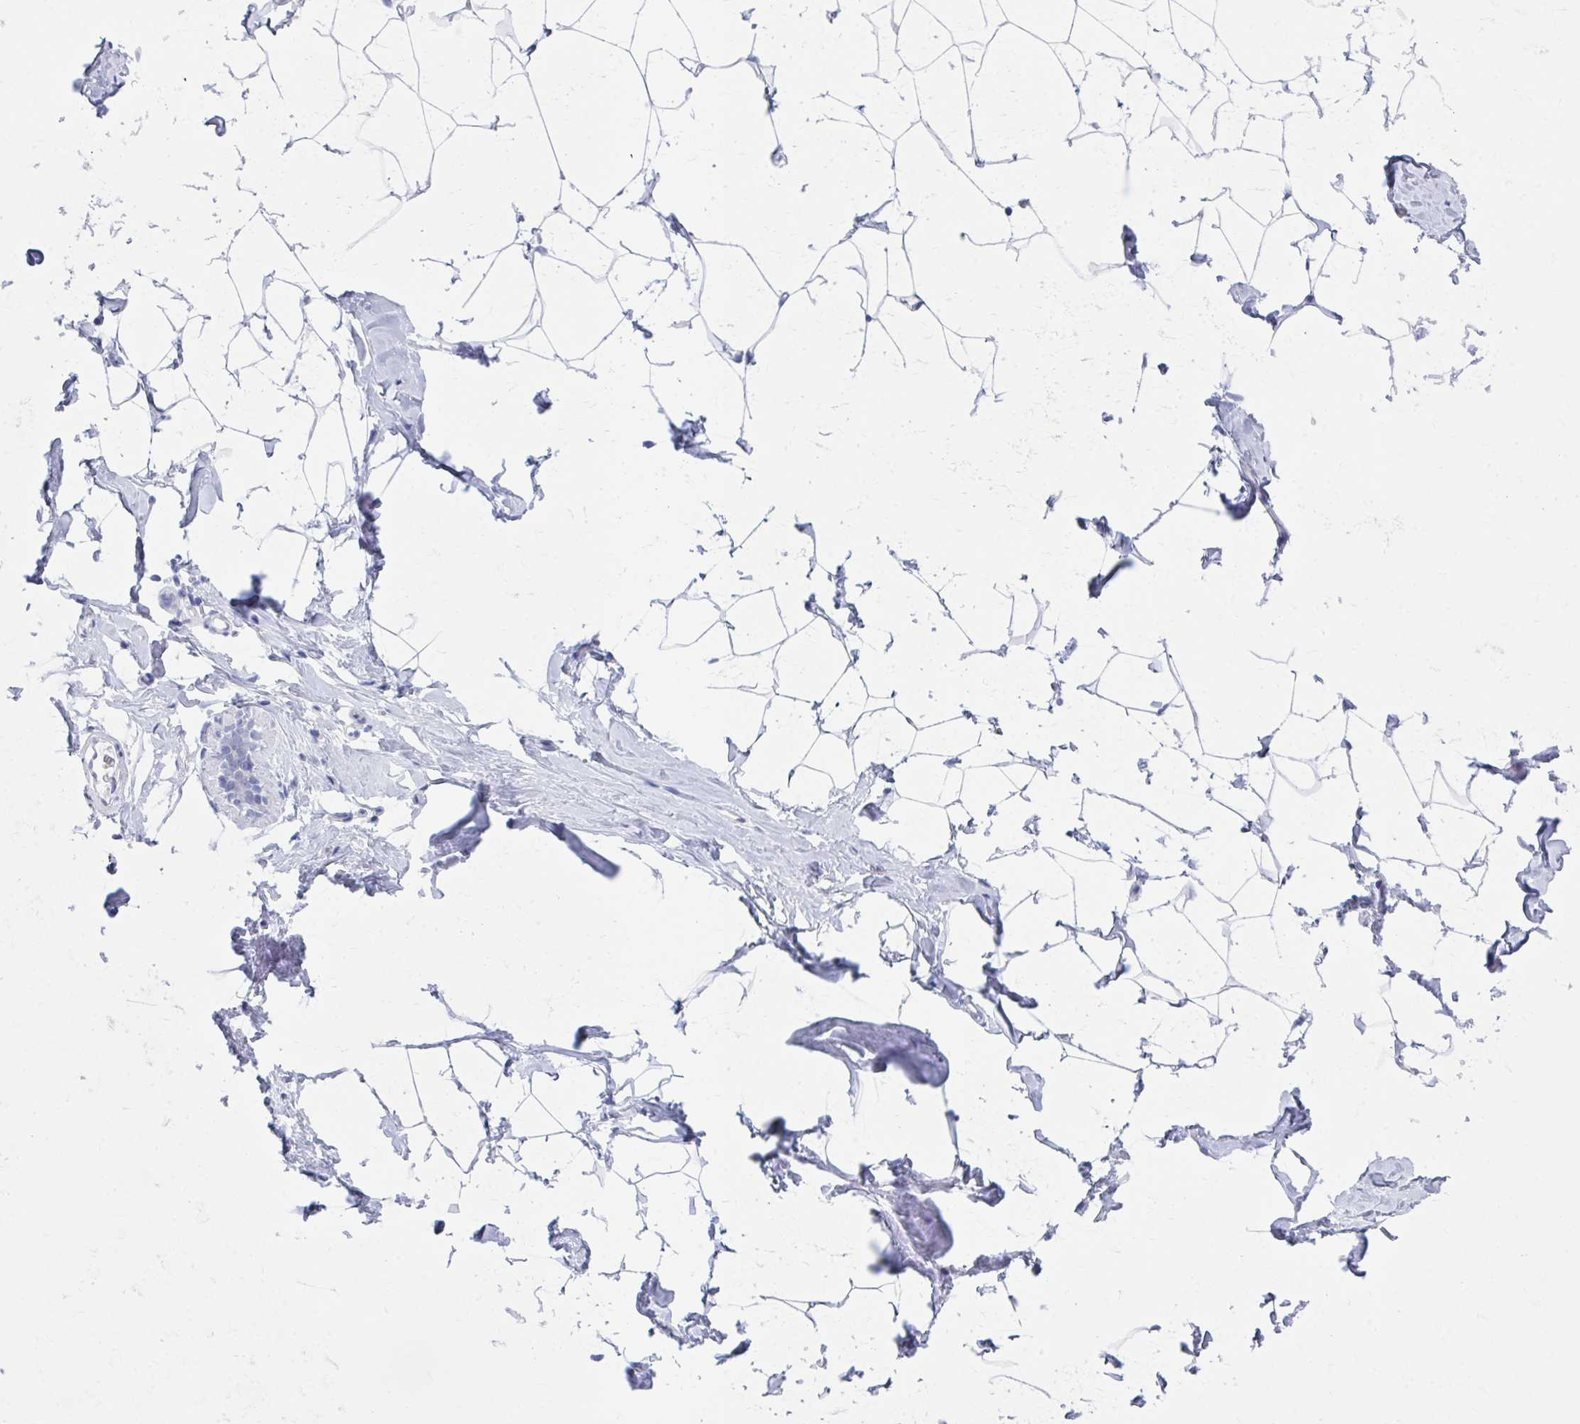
{"staining": {"intensity": "negative", "quantity": "none", "location": "none"}, "tissue": "breast", "cell_type": "Adipocytes", "image_type": "normal", "snomed": [{"axis": "morphology", "description": "Normal tissue, NOS"}, {"axis": "topography", "description": "Breast"}], "caption": "Breast stained for a protein using IHC displays no expression adipocytes.", "gene": "ABHD16B", "patient": {"sex": "female", "age": 32}}